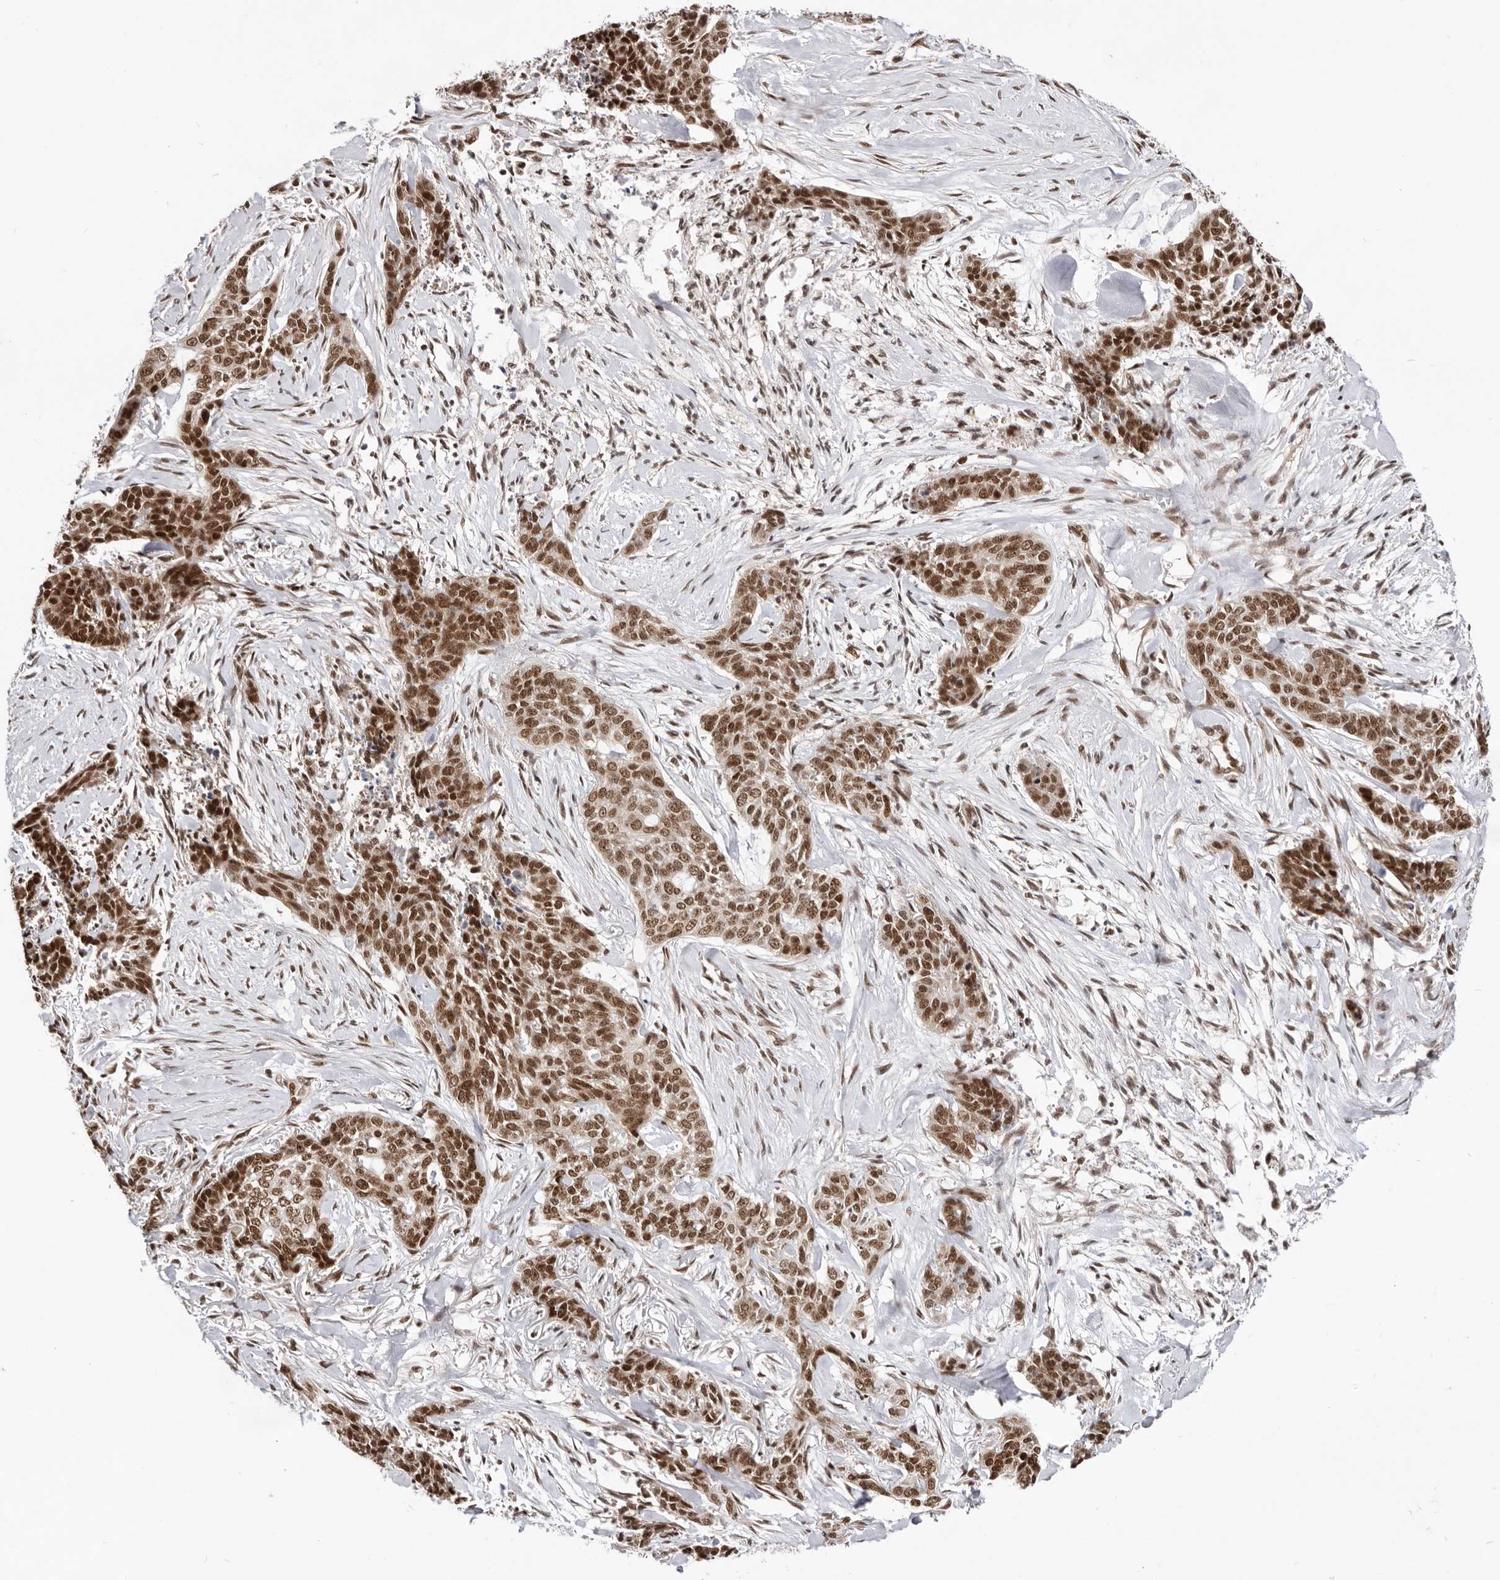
{"staining": {"intensity": "strong", "quantity": ">75%", "location": "nuclear"}, "tissue": "skin cancer", "cell_type": "Tumor cells", "image_type": "cancer", "snomed": [{"axis": "morphology", "description": "Basal cell carcinoma"}, {"axis": "topography", "description": "Skin"}], "caption": "Immunohistochemistry (DAB) staining of skin basal cell carcinoma demonstrates strong nuclear protein expression in about >75% of tumor cells.", "gene": "CHTOP", "patient": {"sex": "female", "age": 64}}